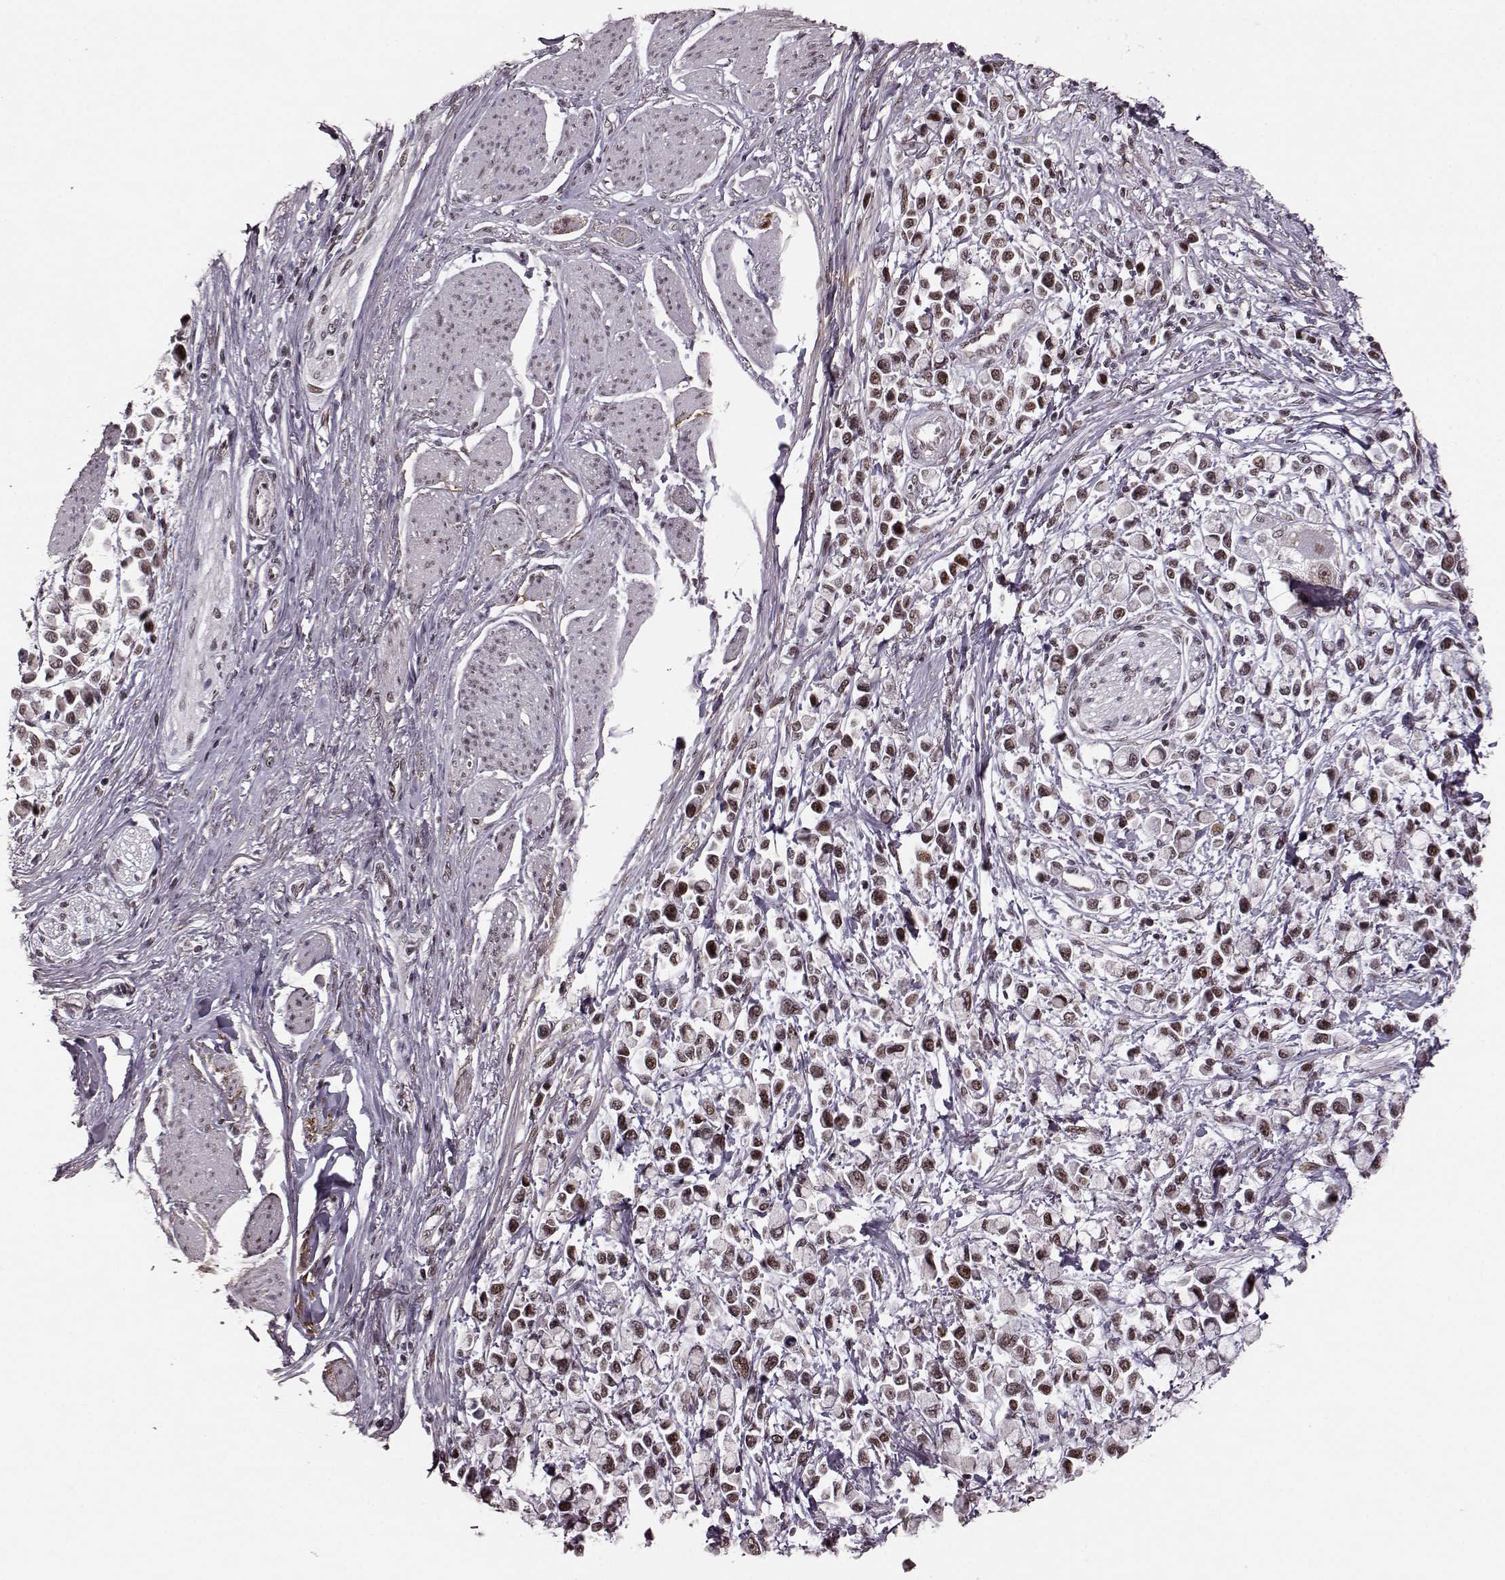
{"staining": {"intensity": "weak", "quantity": ">75%", "location": "nuclear"}, "tissue": "stomach cancer", "cell_type": "Tumor cells", "image_type": "cancer", "snomed": [{"axis": "morphology", "description": "Adenocarcinoma, NOS"}, {"axis": "topography", "description": "Stomach"}], "caption": "Tumor cells show low levels of weak nuclear positivity in approximately >75% of cells in human stomach cancer. (DAB IHC, brown staining for protein, blue staining for nuclei).", "gene": "RRAGD", "patient": {"sex": "female", "age": 81}}